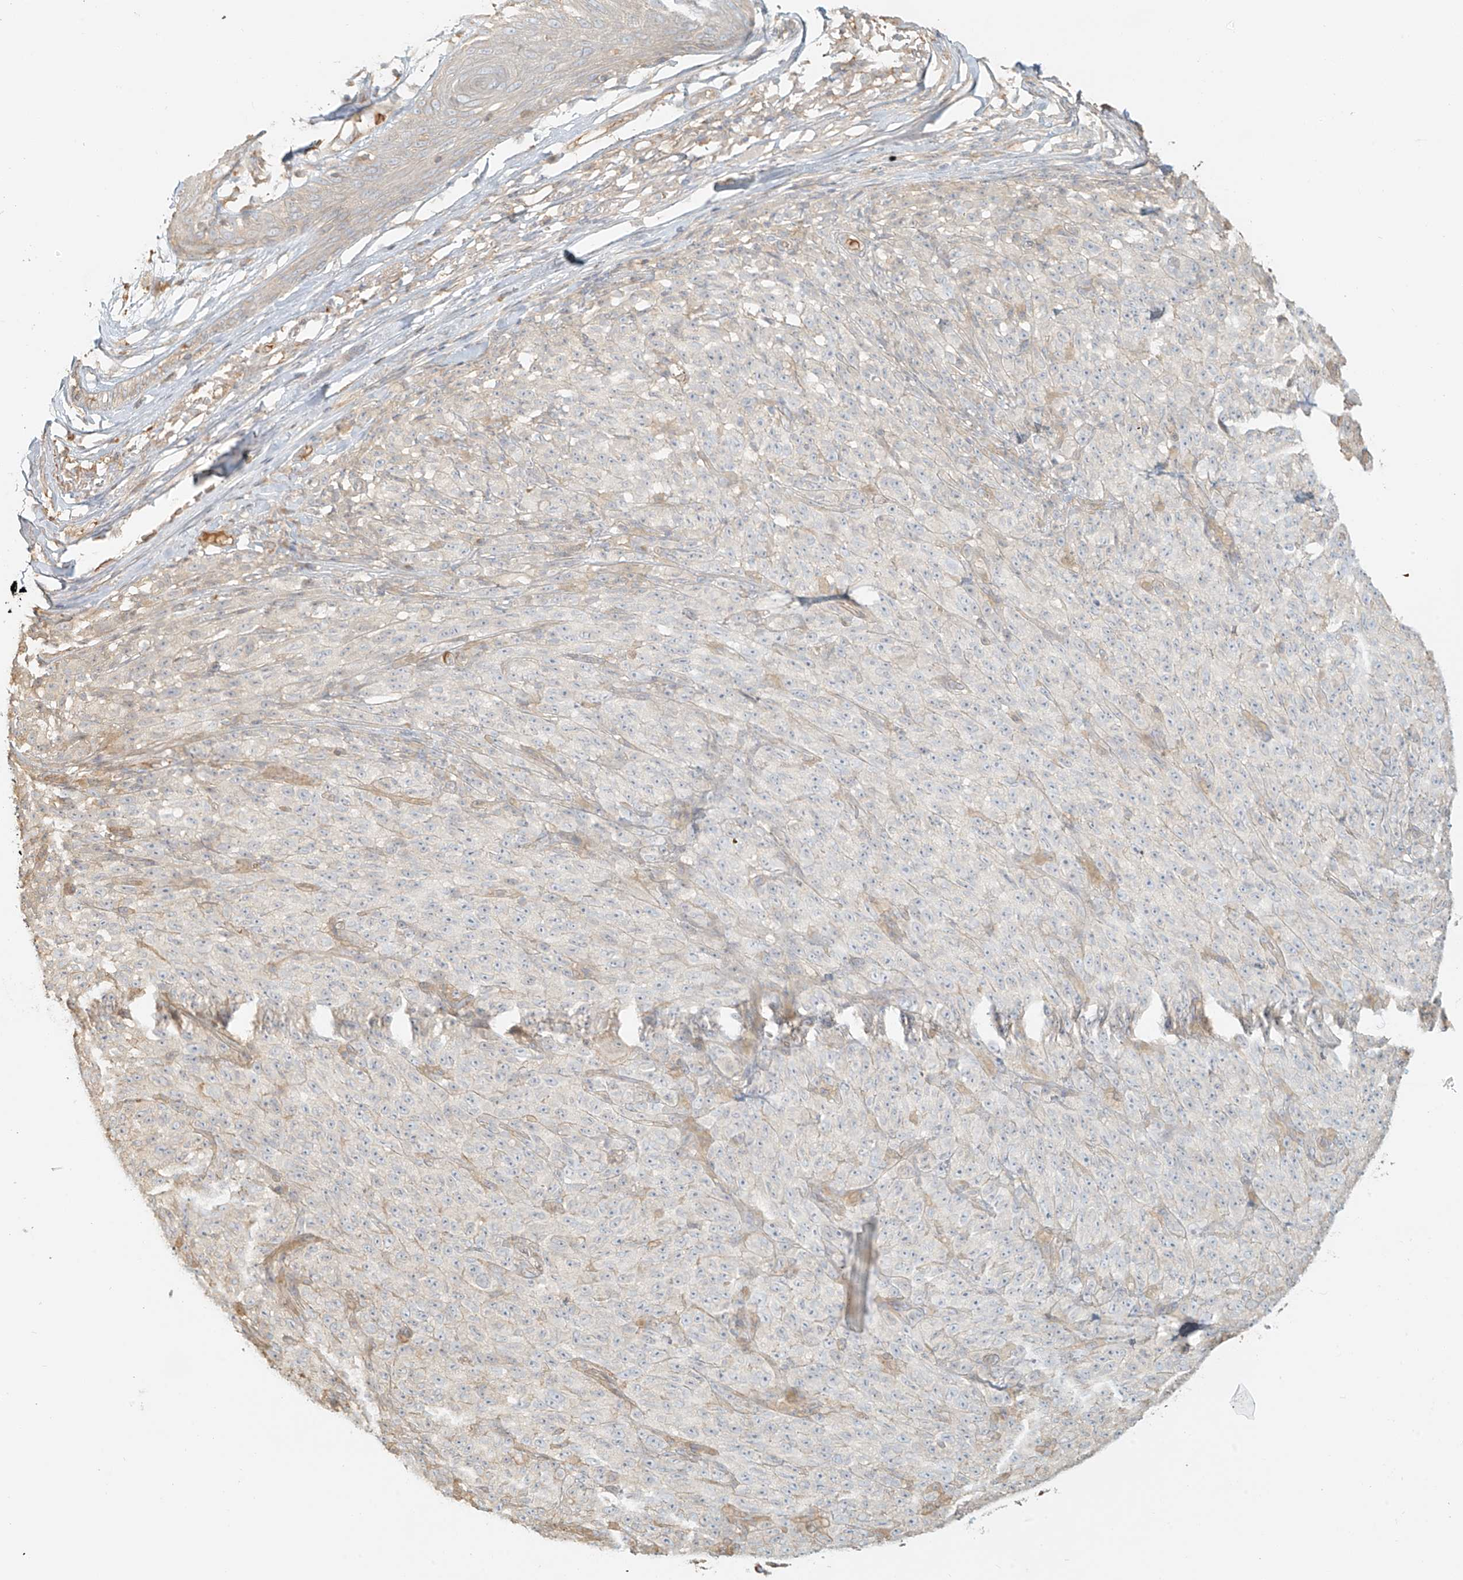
{"staining": {"intensity": "negative", "quantity": "none", "location": "none"}, "tissue": "melanoma", "cell_type": "Tumor cells", "image_type": "cancer", "snomed": [{"axis": "morphology", "description": "Malignant melanoma, NOS"}, {"axis": "topography", "description": "Skin"}], "caption": "Malignant melanoma was stained to show a protein in brown. There is no significant positivity in tumor cells.", "gene": "UPK1B", "patient": {"sex": "female", "age": 82}}